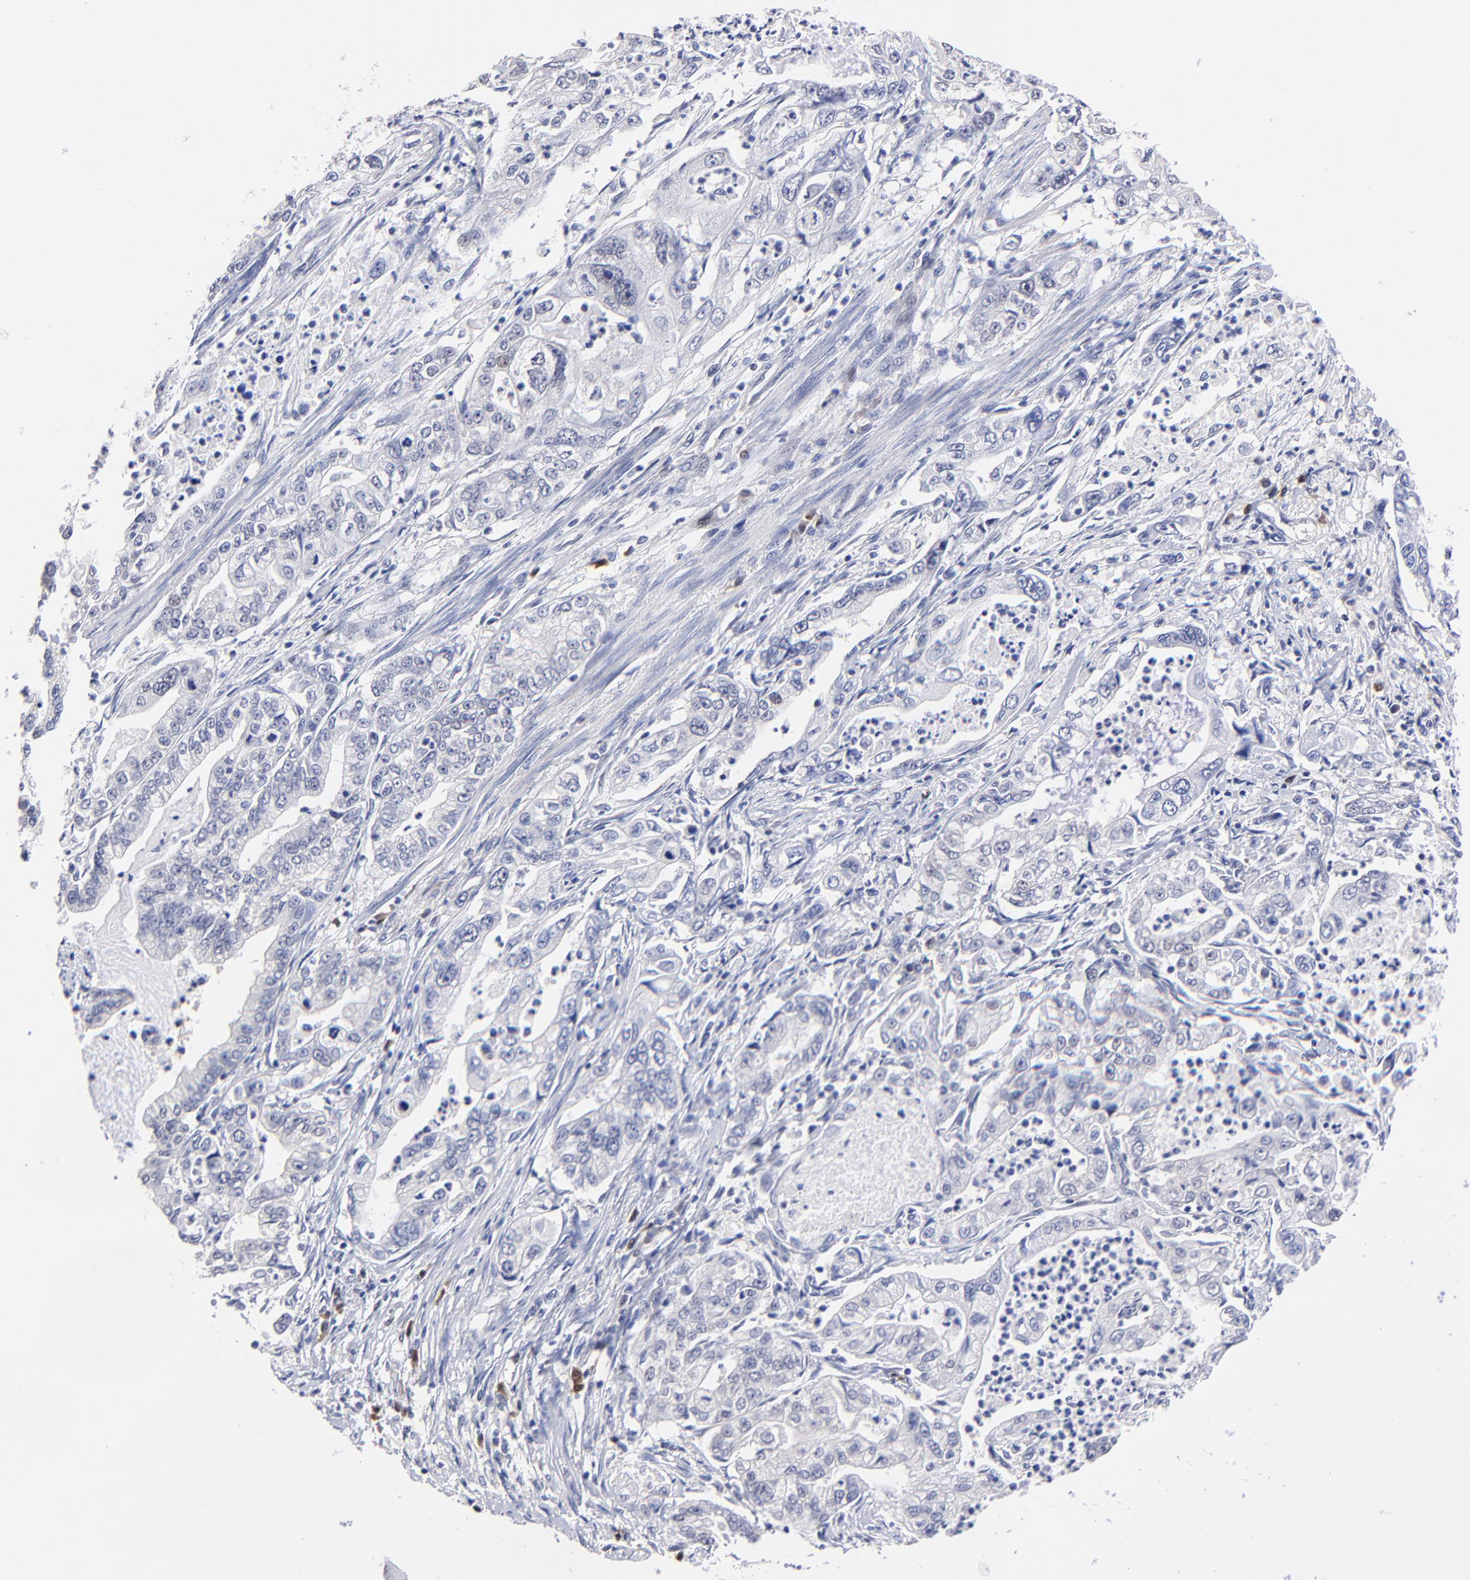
{"staining": {"intensity": "negative", "quantity": "none", "location": "none"}, "tissue": "stomach cancer", "cell_type": "Tumor cells", "image_type": "cancer", "snomed": [{"axis": "morphology", "description": "Adenocarcinoma, NOS"}, {"axis": "topography", "description": "Pancreas"}, {"axis": "topography", "description": "Stomach, upper"}], "caption": "Immunohistochemistry (IHC) histopathology image of human stomach cancer stained for a protein (brown), which reveals no positivity in tumor cells.", "gene": "ZNF155", "patient": {"sex": "male", "age": 77}}